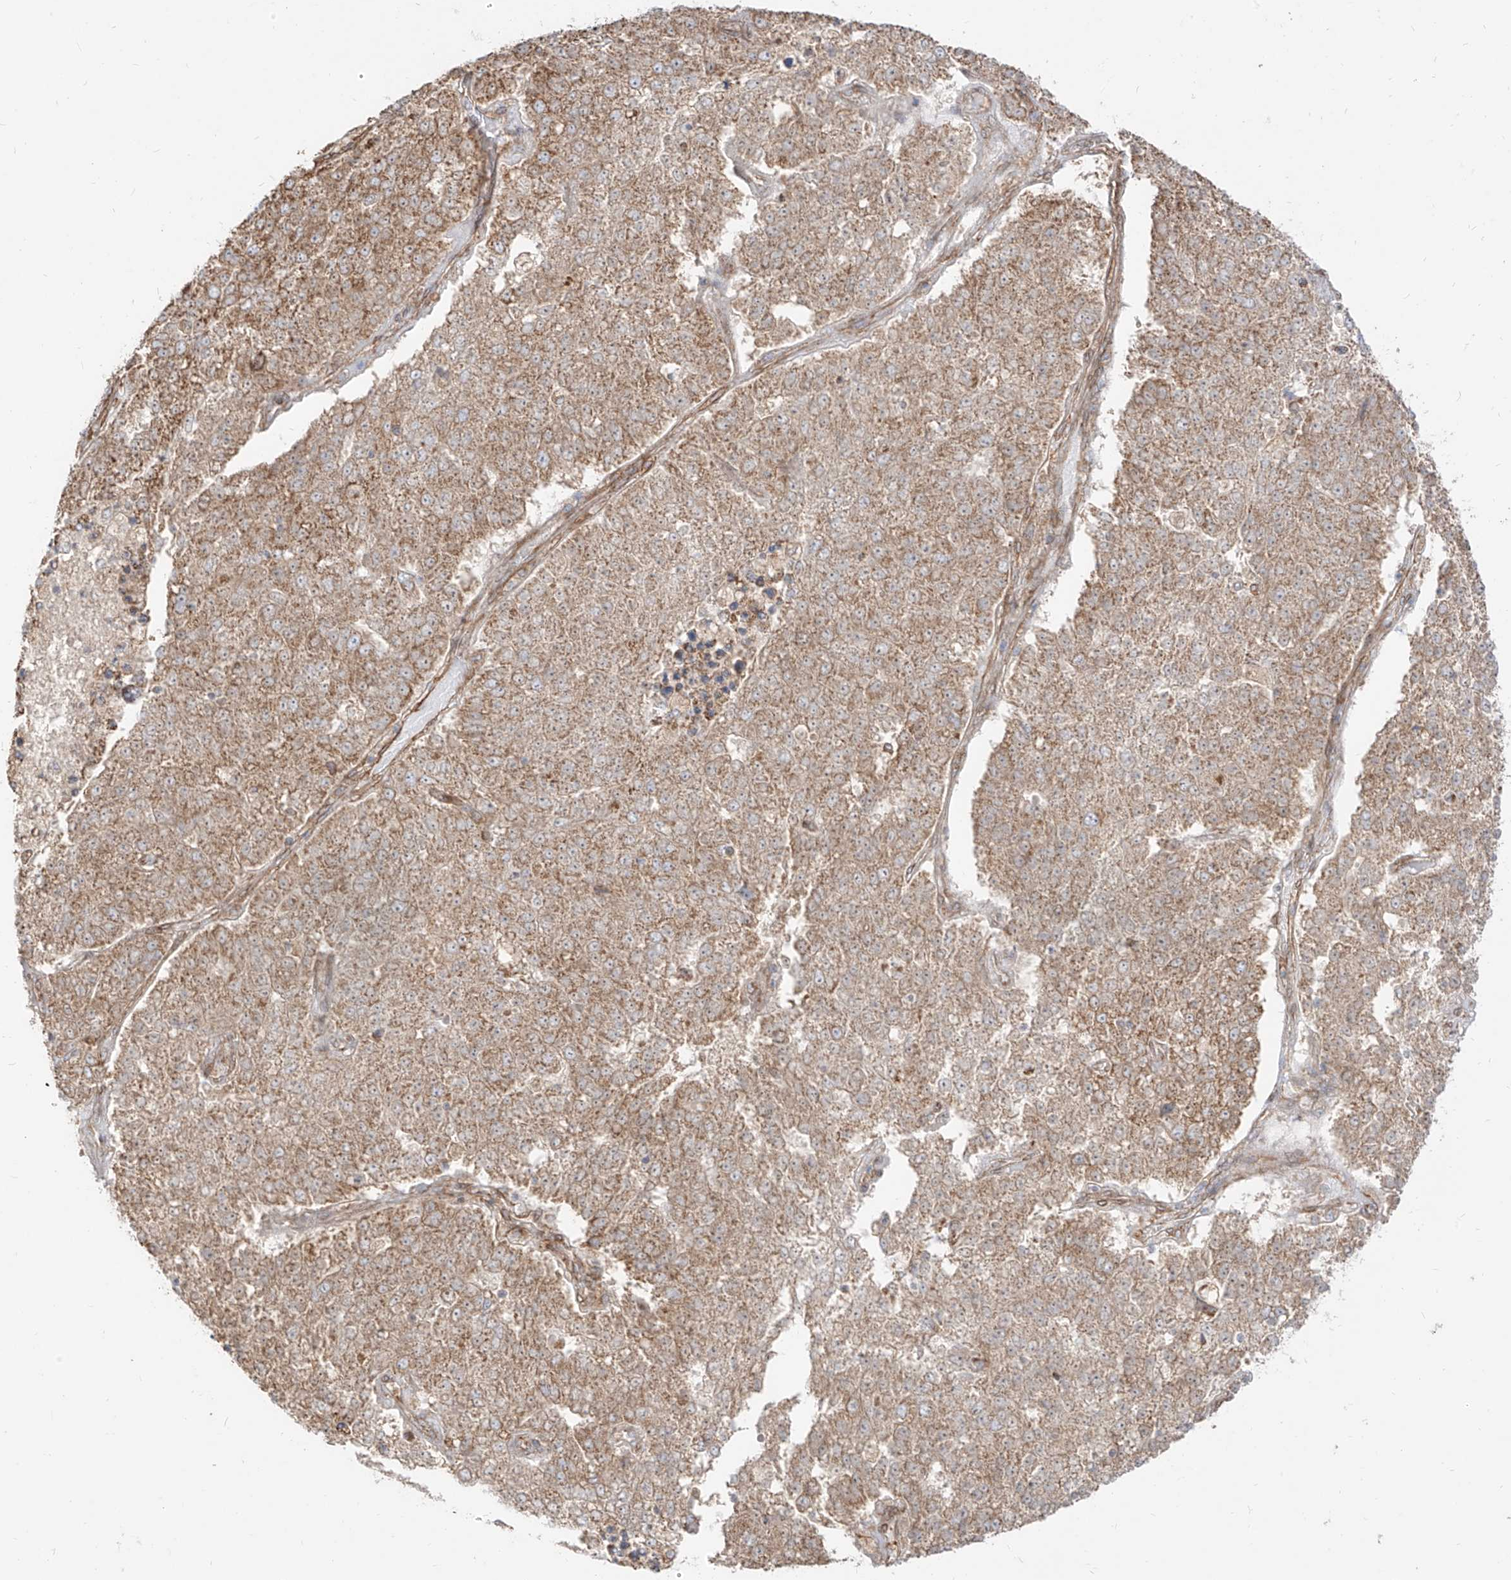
{"staining": {"intensity": "moderate", "quantity": ">75%", "location": "cytoplasmic/membranous"}, "tissue": "pancreatic cancer", "cell_type": "Tumor cells", "image_type": "cancer", "snomed": [{"axis": "morphology", "description": "Adenocarcinoma, NOS"}, {"axis": "topography", "description": "Pancreas"}], "caption": "DAB (3,3'-diaminobenzidine) immunohistochemical staining of human pancreatic cancer (adenocarcinoma) exhibits moderate cytoplasmic/membranous protein expression in approximately >75% of tumor cells.", "gene": "PLCL1", "patient": {"sex": "female", "age": 61}}